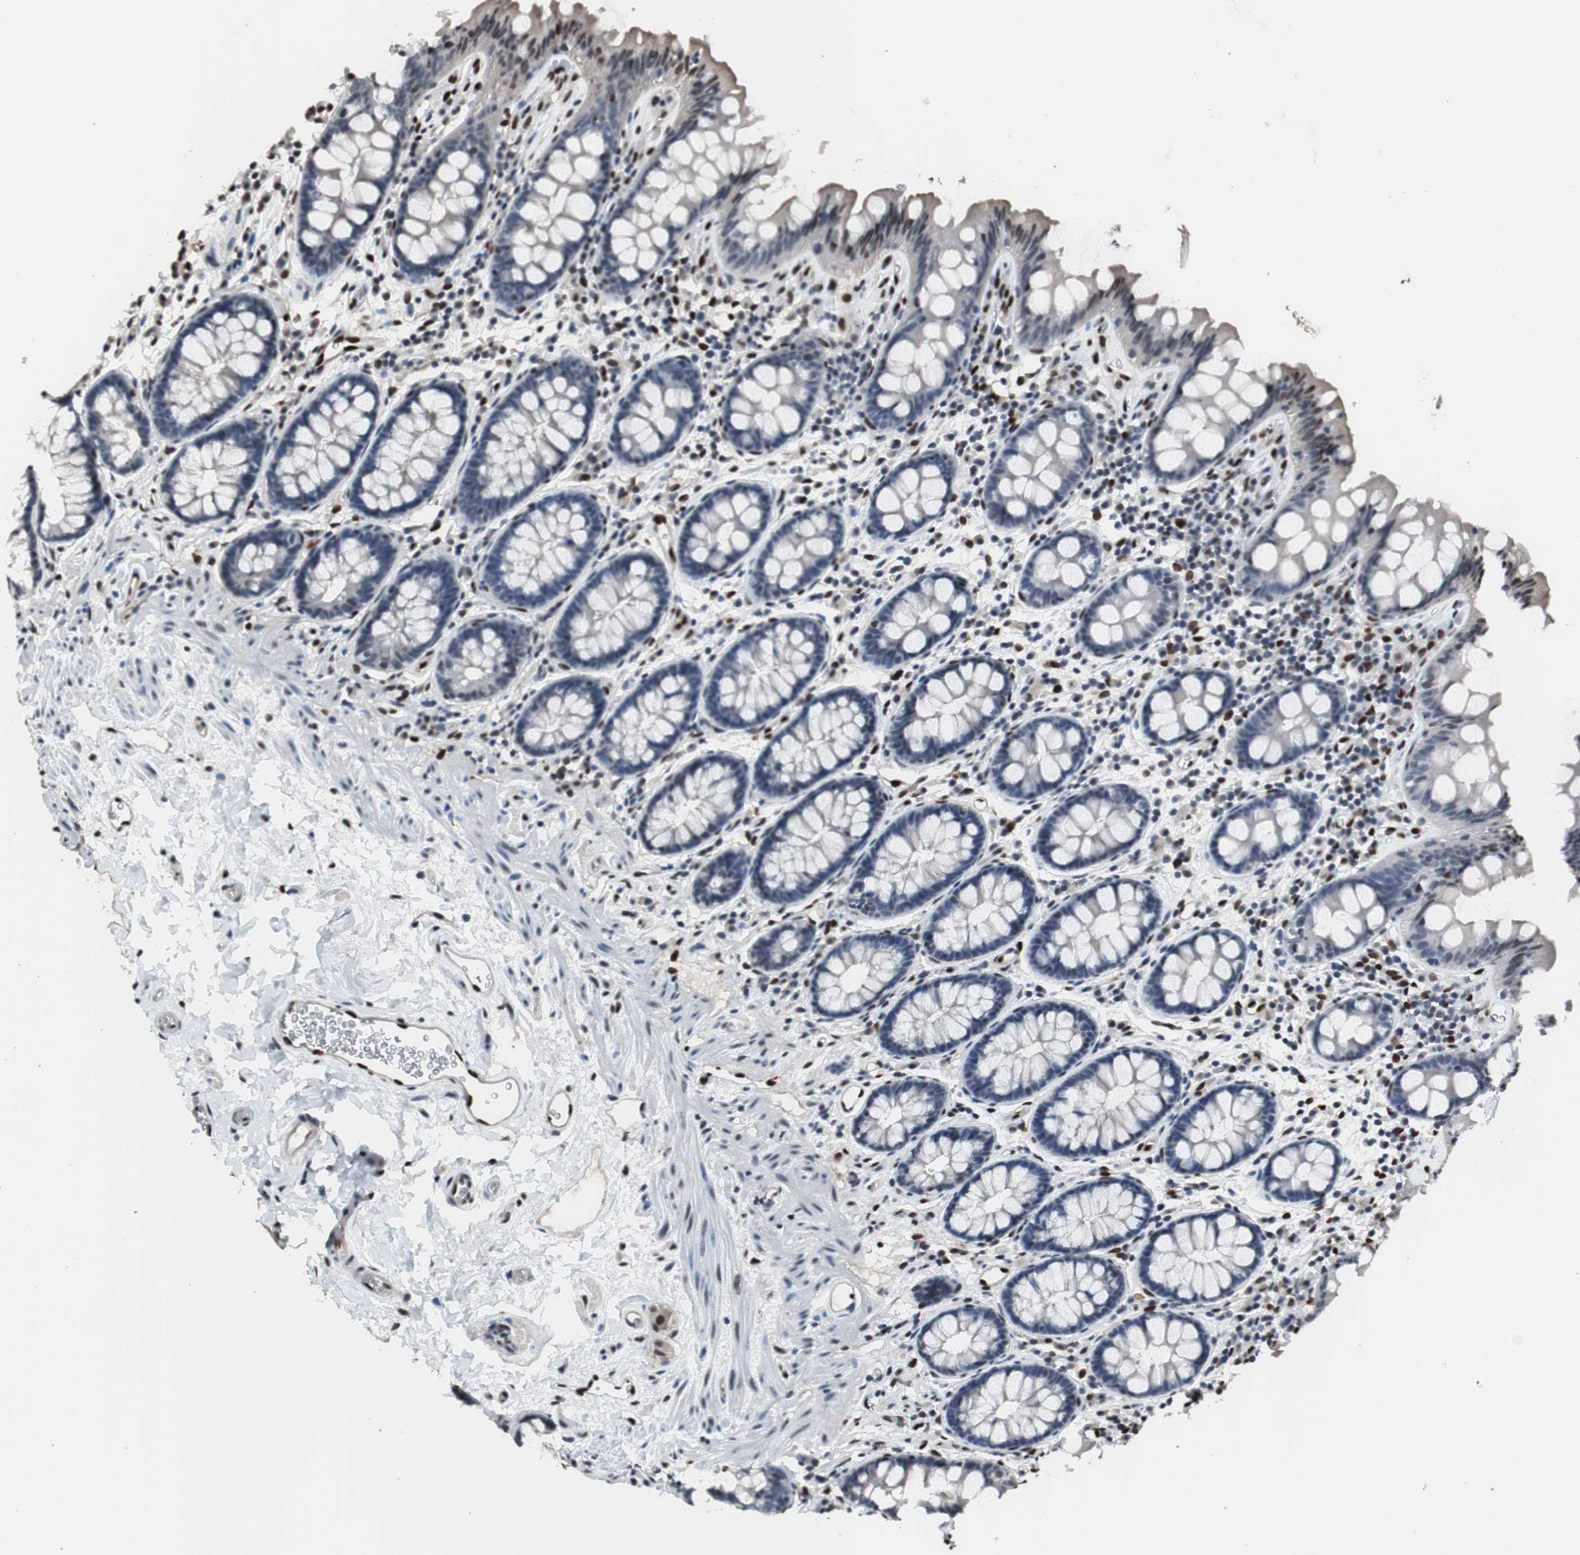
{"staining": {"intensity": "strong", "quantity": ">75%", "location": "nuclear"}, "tissue": "colon", "cell_type": "Endothelial cells", "image_type": "normal", "snomed": [{"axis": "morphology", "description": "Normal tissue, NOS"}, {"axis": "topography", "description": "Colon"}], "caption": "Immunohistochemistry histopathology image of unremarkable colon: human colon stained using IHC demonstrates high levels of strong protein expression localized specifically in the nuclear of endothelial cells, appearing as a nuclear brown color.", "gene": "PML", "patient": {"sex": "female", "age": 80}}